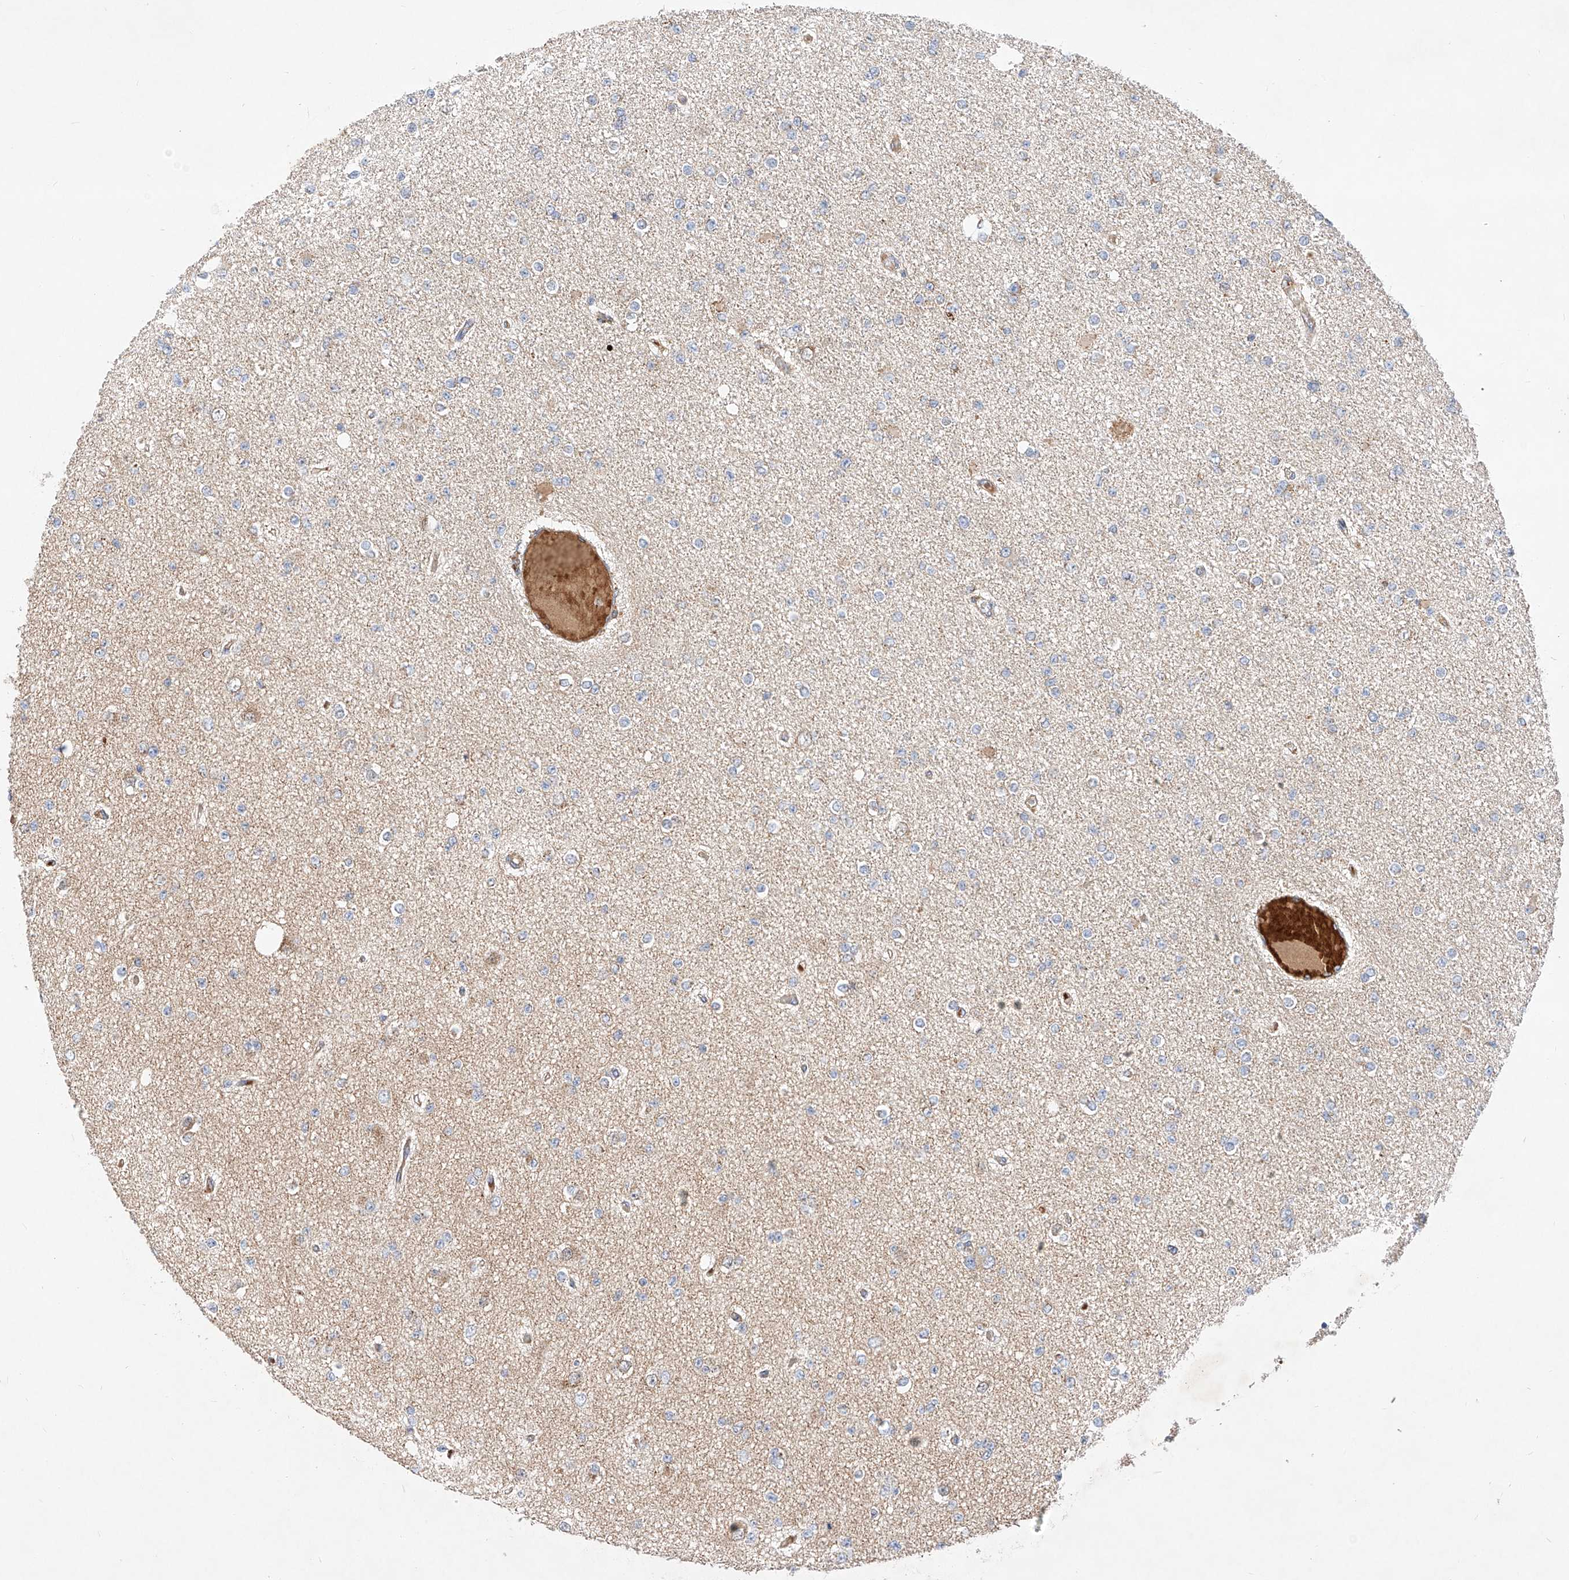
{"staining": {"intensity": "negative", "quantity": "none", "location": "none"}, "tissue": "glioma", "cell_type": "Tumor cells", "image_type": "cancer", "snomed": [{"axis": "morphology", "description": "Glioma, malignant, Low grade"}, {"axis": "topography", "description": "Brain"}], "caption": "Low-grade glioma (malignant) was stained to show a protein in brown. There is no significant staining in tumor cells.", "gene": "NR1D1", "patient": {"sex": "female", "age": 22}}